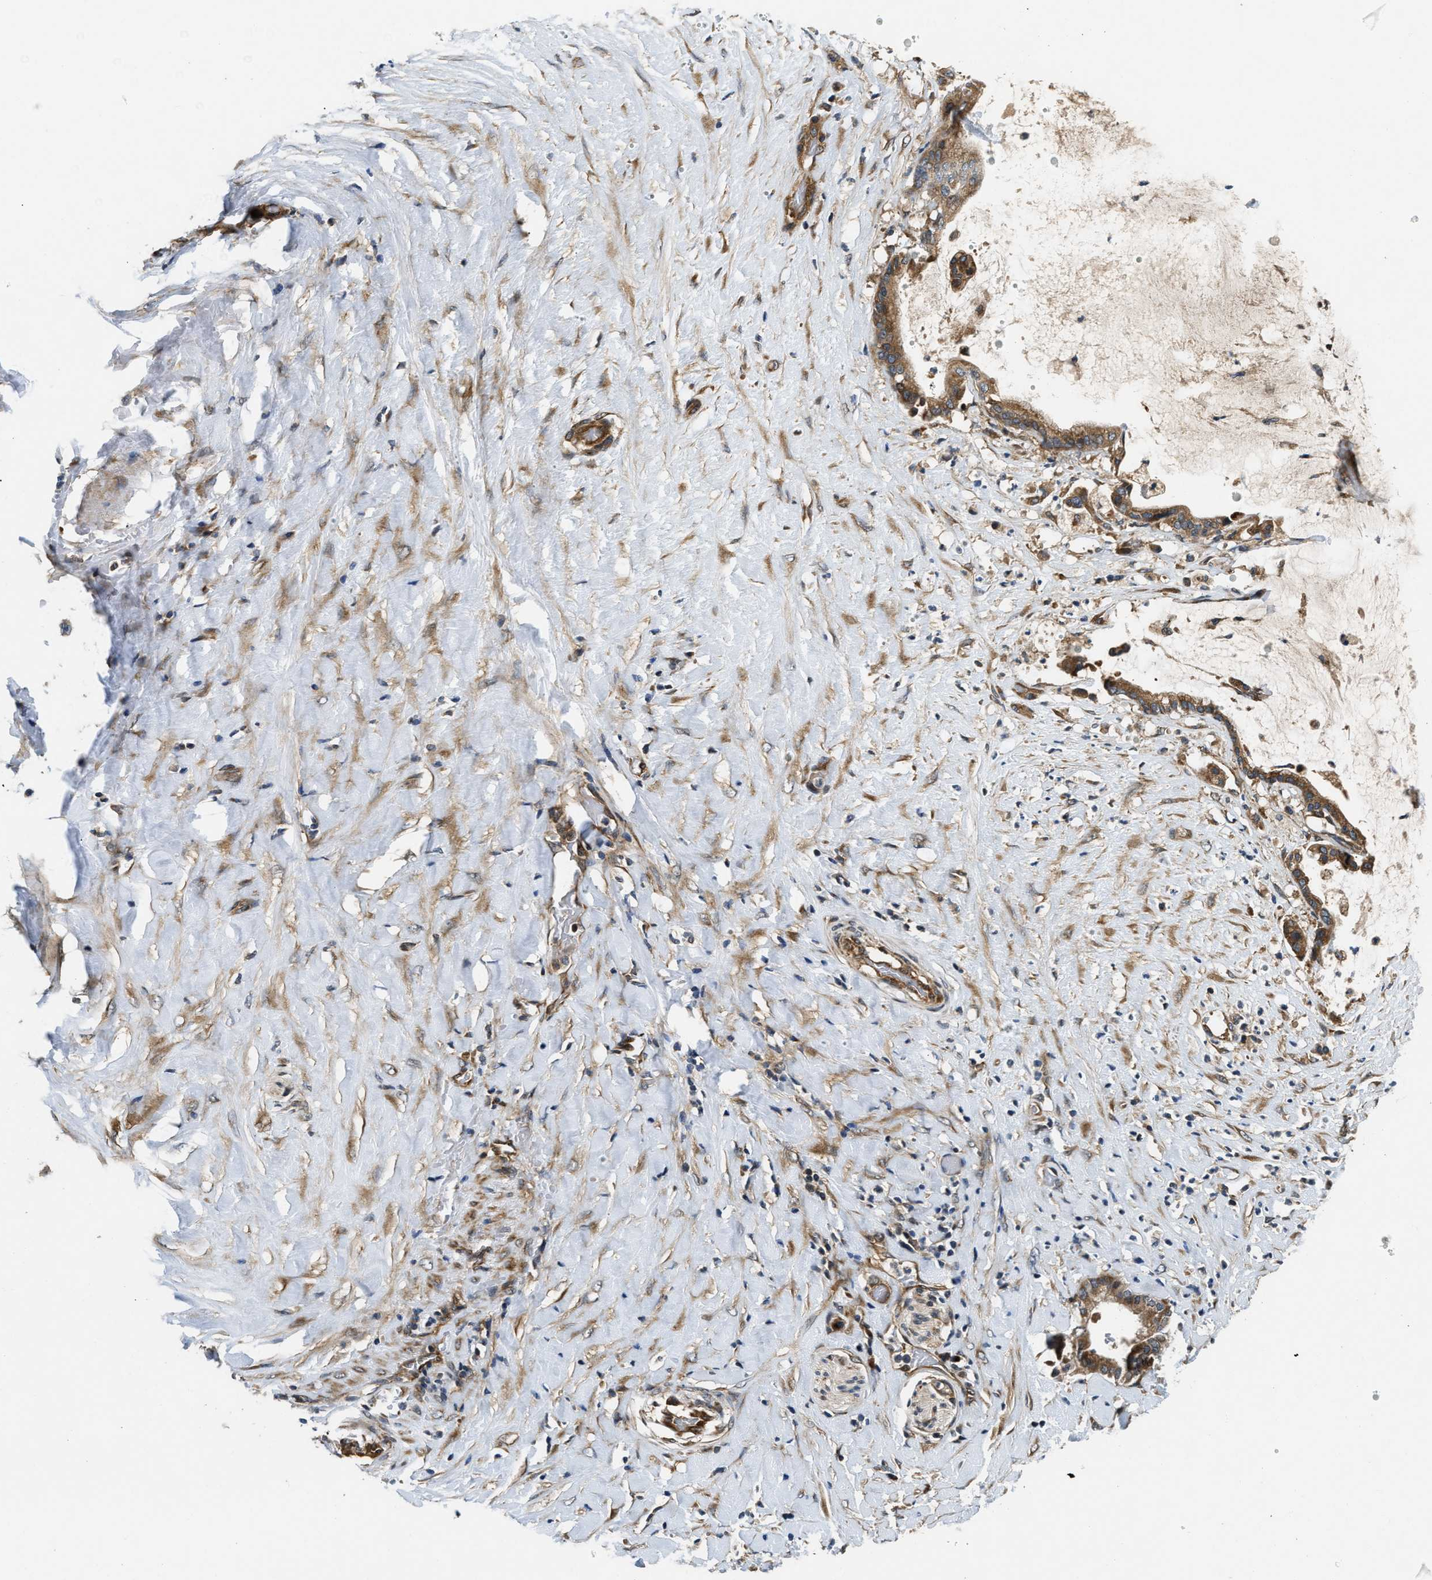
{"staining": {"intensity": "moderate", "quantity": ">75%", "location": "cytoplasmic/membranous"}, "tissue": "pancreatic cancer", "cell_type": "Tumor cells", "image_type": "cancer", "snomed": [{"axis": "morphology", "description": "Adenocarcinoma, NOS"}, {"axis": "topography", "description": "Pancreas"}], "caption": "Pancreatic cancer (adenocarcinoma) was stained to show a protein in brown. There is medium levels of moderate cytoplasmic/membranous positivity in approximately >75% of tumor cells.", "gene": "PNPLA8", "patient": {"sex": "male", "age": 41}}